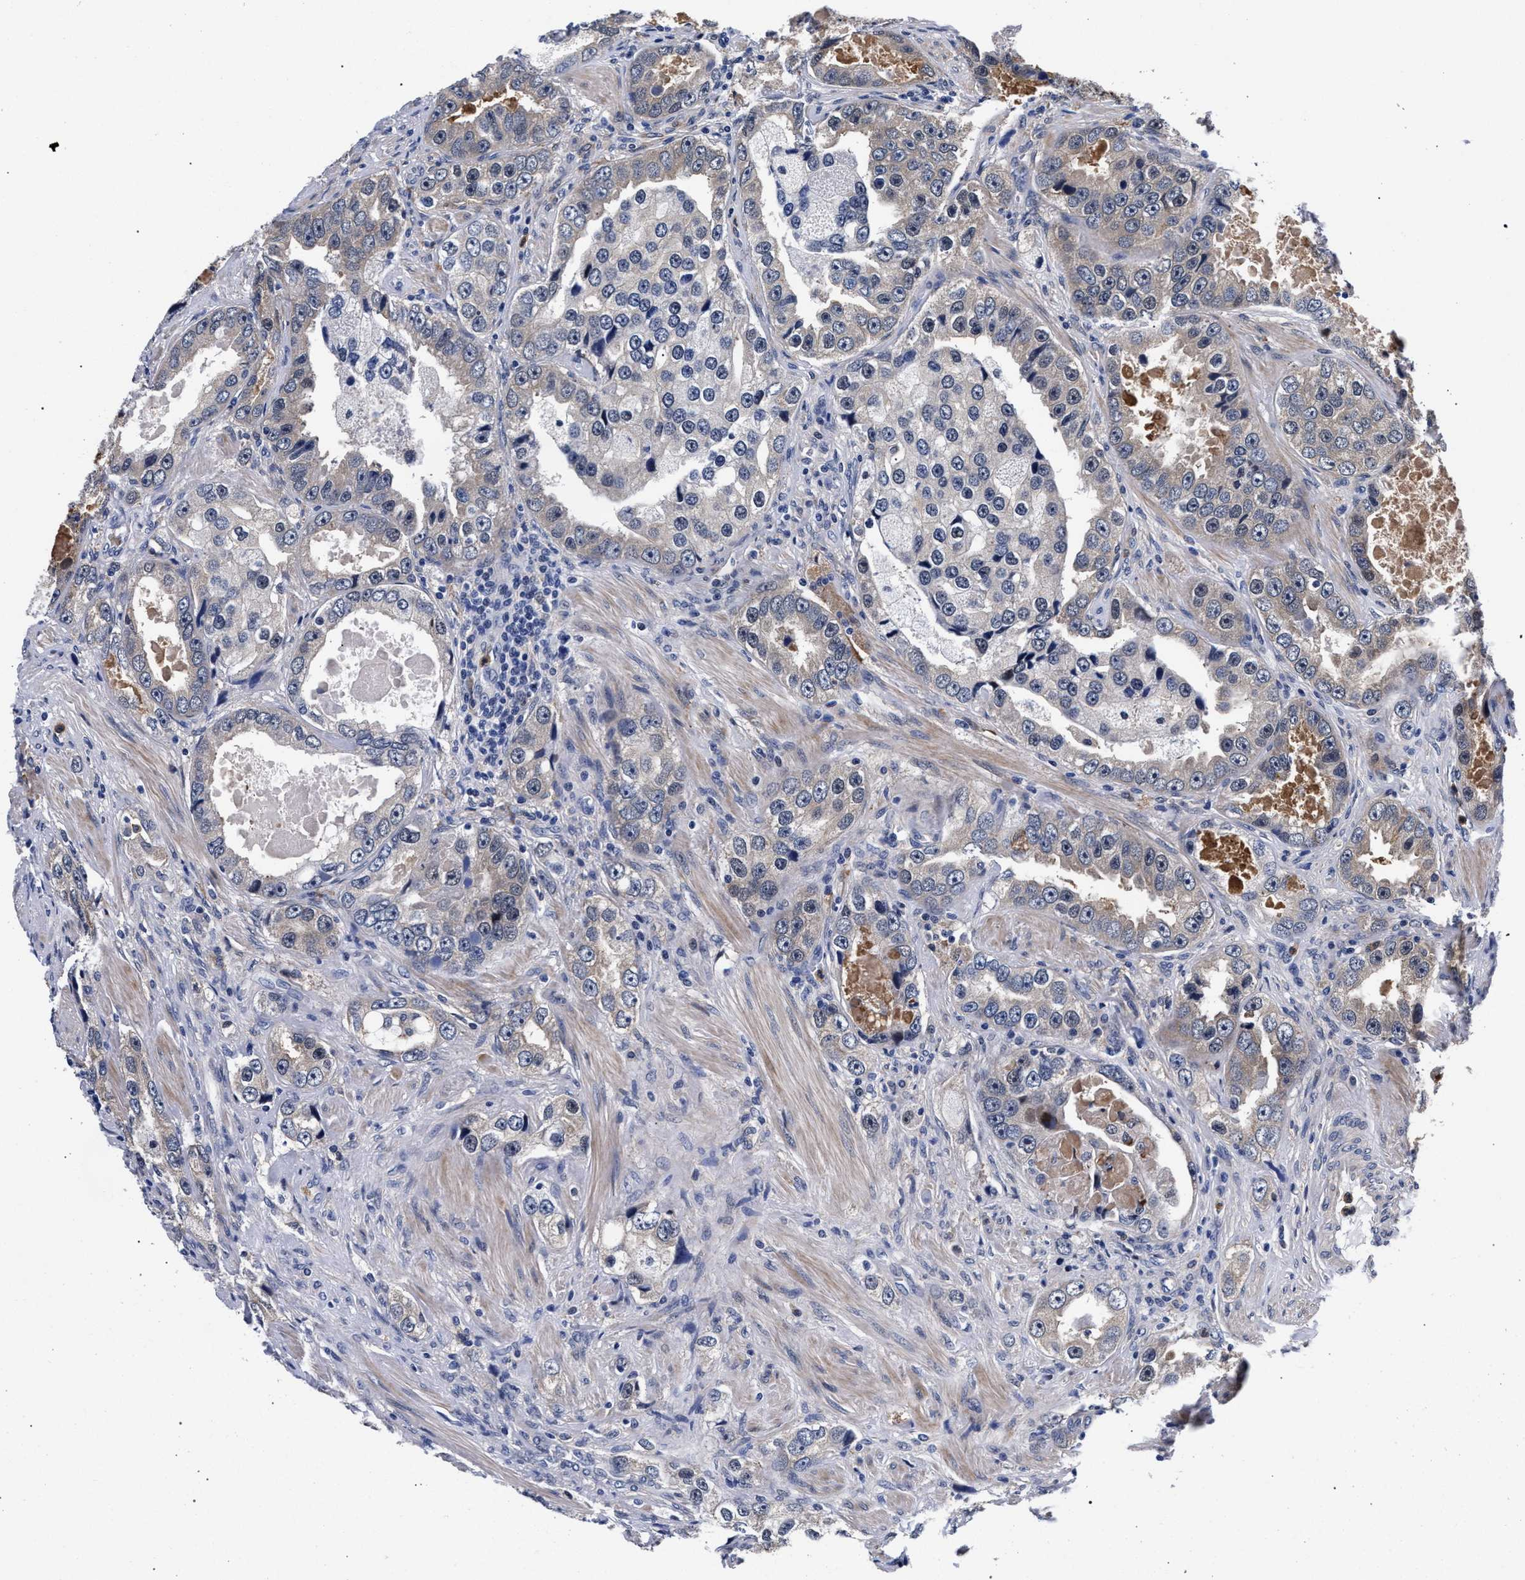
{"staining": {"intensity": "negative", "quantity": "none", "location": "none"}, "tissue": "prostate cancer", "cell_type": "Tumor cells", "image_type": "cancer", "snomed": [{"axis": "morphology", "description": "Adenocarcinoma, High grade"}, {"axis": "topography", "description": "Prostate"}], "caption": "Adenocarcinoma (high-grade) (prostate) stained for a protein using immunohistochemistry displays no expression tumor cells.", "gene": "ZNF462", "patient": {"sex": "male", "age": 63}}